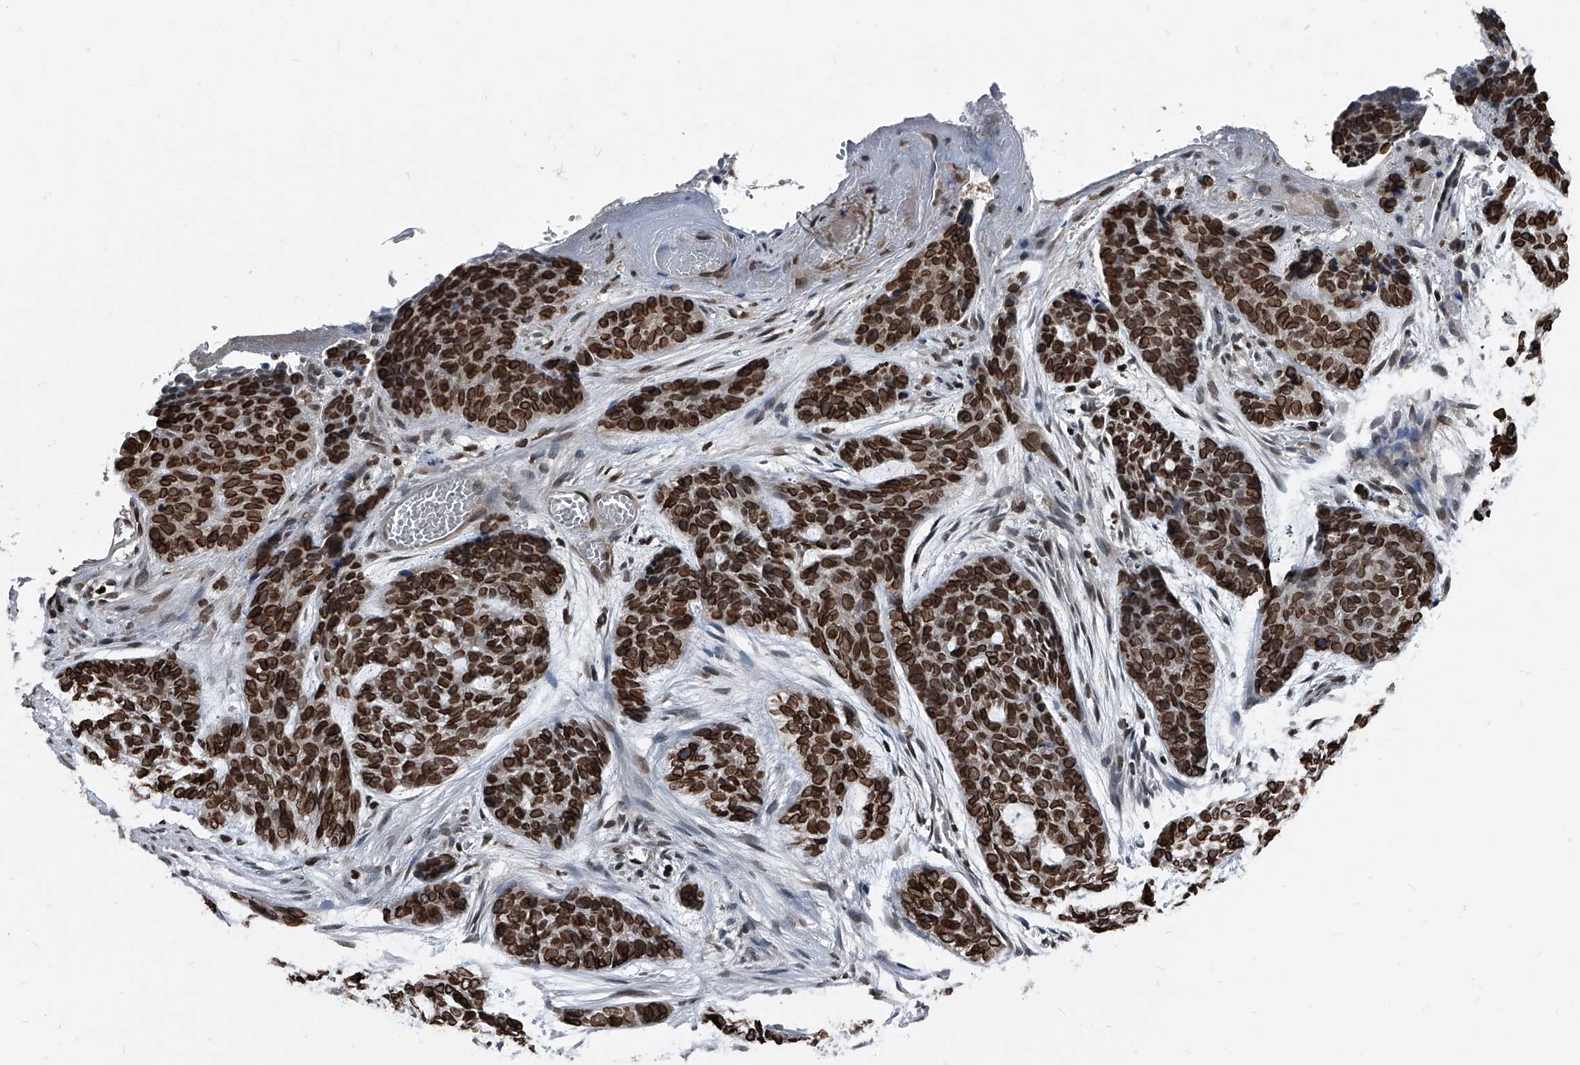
{"staining": {"intensity": "strong", "quantity": ">75%", "location": "cytoplasmic/membranous,nuclear"}, "tissue": "skin cancer", "cell_type": "Tumor cells", "image_type": "cancer", "snomed": [{"axis": "morphology", "description": "Basal cell carcinoma"}, {"axis": "topography", "description": "Skin"}], "caption": "Skin basal cell carcinoma stained for a protein (brown) displays strong cytoplasmic/membranous and nuclear positive expression in about >75% of tumor cells.", "gene": "PHF20", "patient": {"sex": "female", "age": 64}}